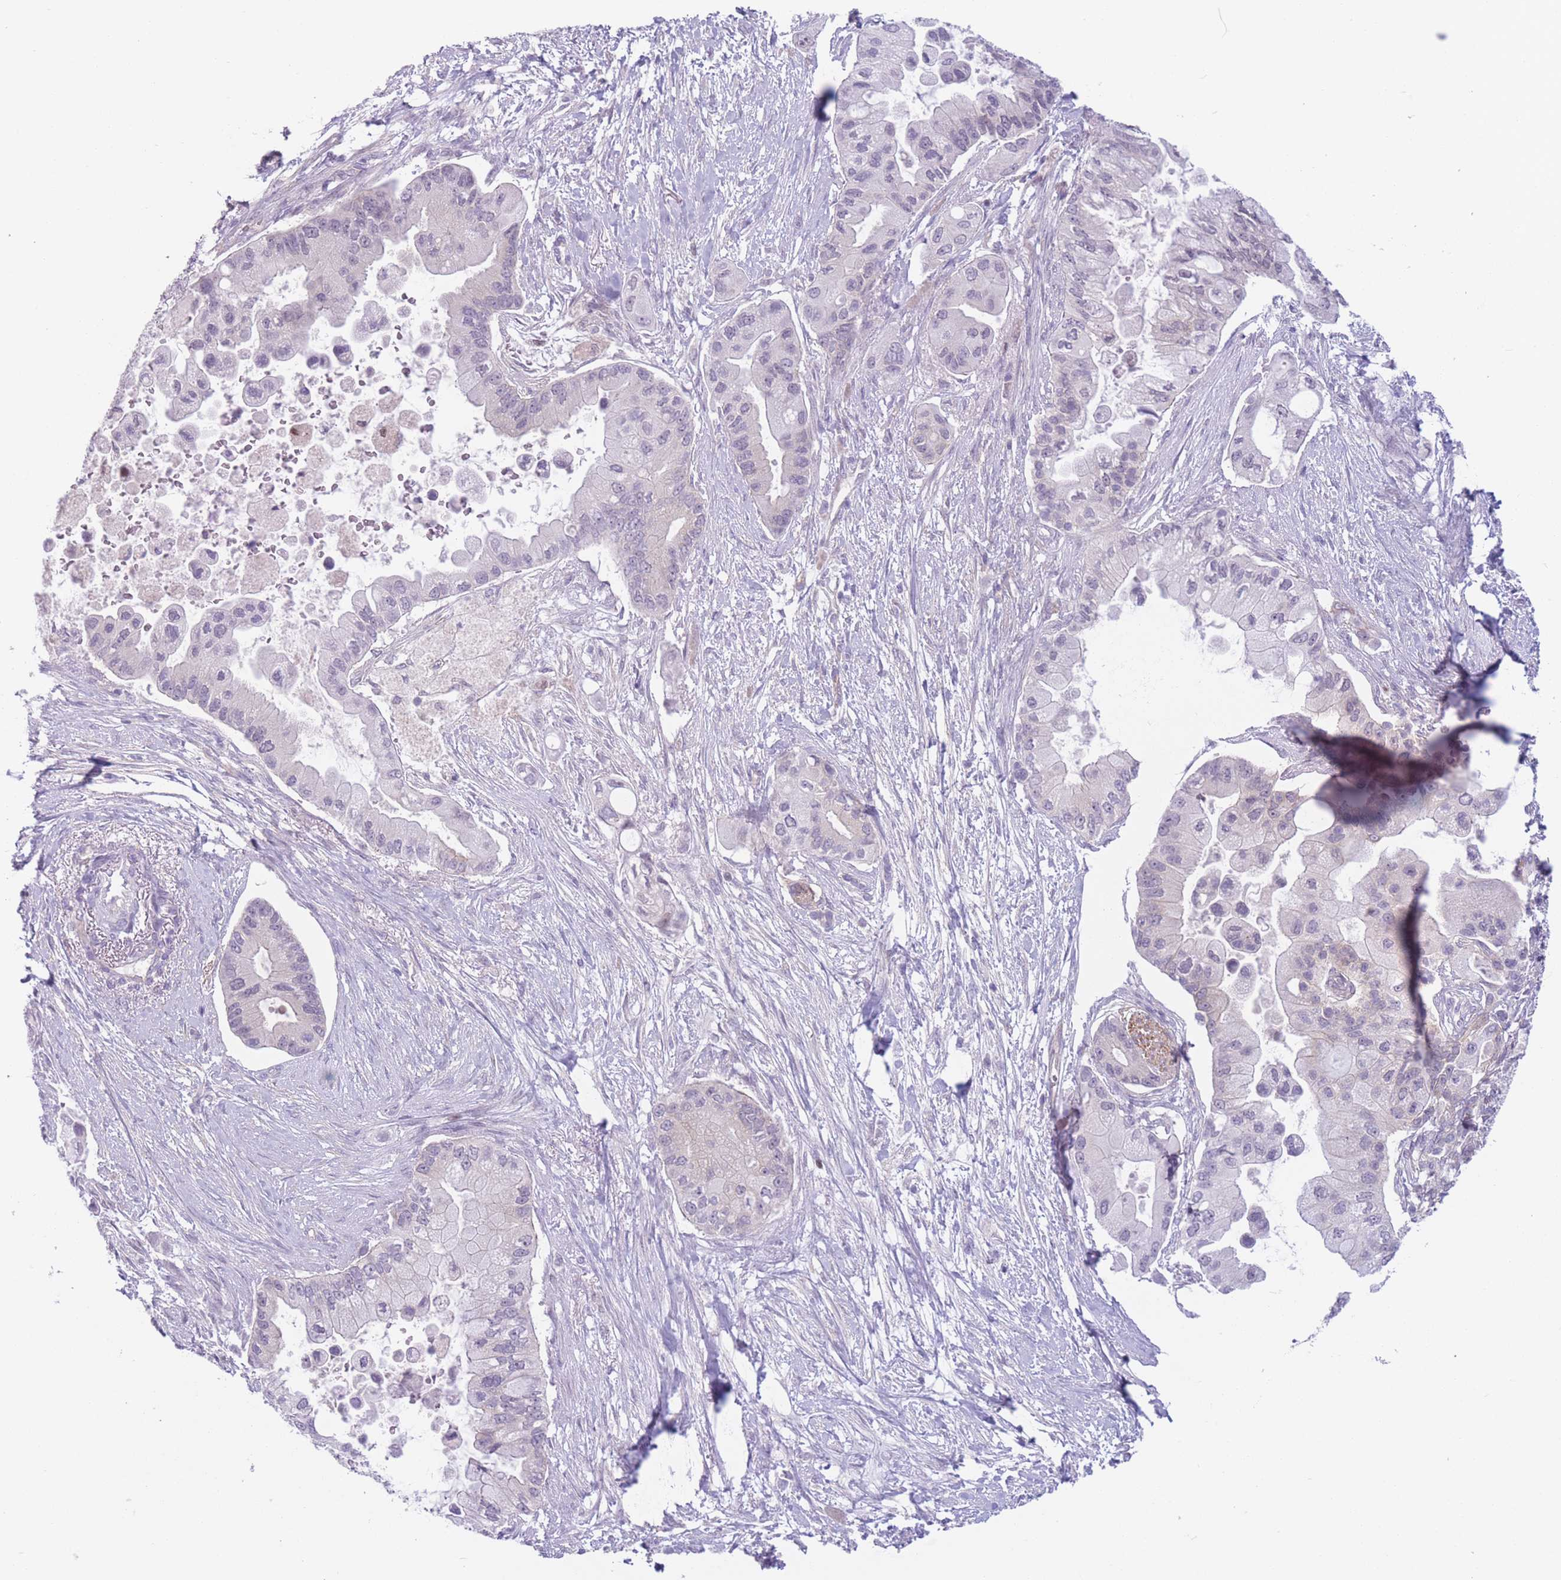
{"staining": {"intensity": "negative", "quantity": "none", "location": "none"}, "tissue": "pancreatic cancer", "cell_type": "Tumor cells", "image_type": "cancer", "snomed": [{"axis": "morphology", "description": "Adenocarcinoma, NOS"}, {"axis": "topography", "description": "Pancreas"}], "caption": "Pancreatic adenocarcinoma stained for a protein using IHC shows no staining tumor cells.", "gene": "ZNF439", "patient": {"sex": "male", "age": 57}}